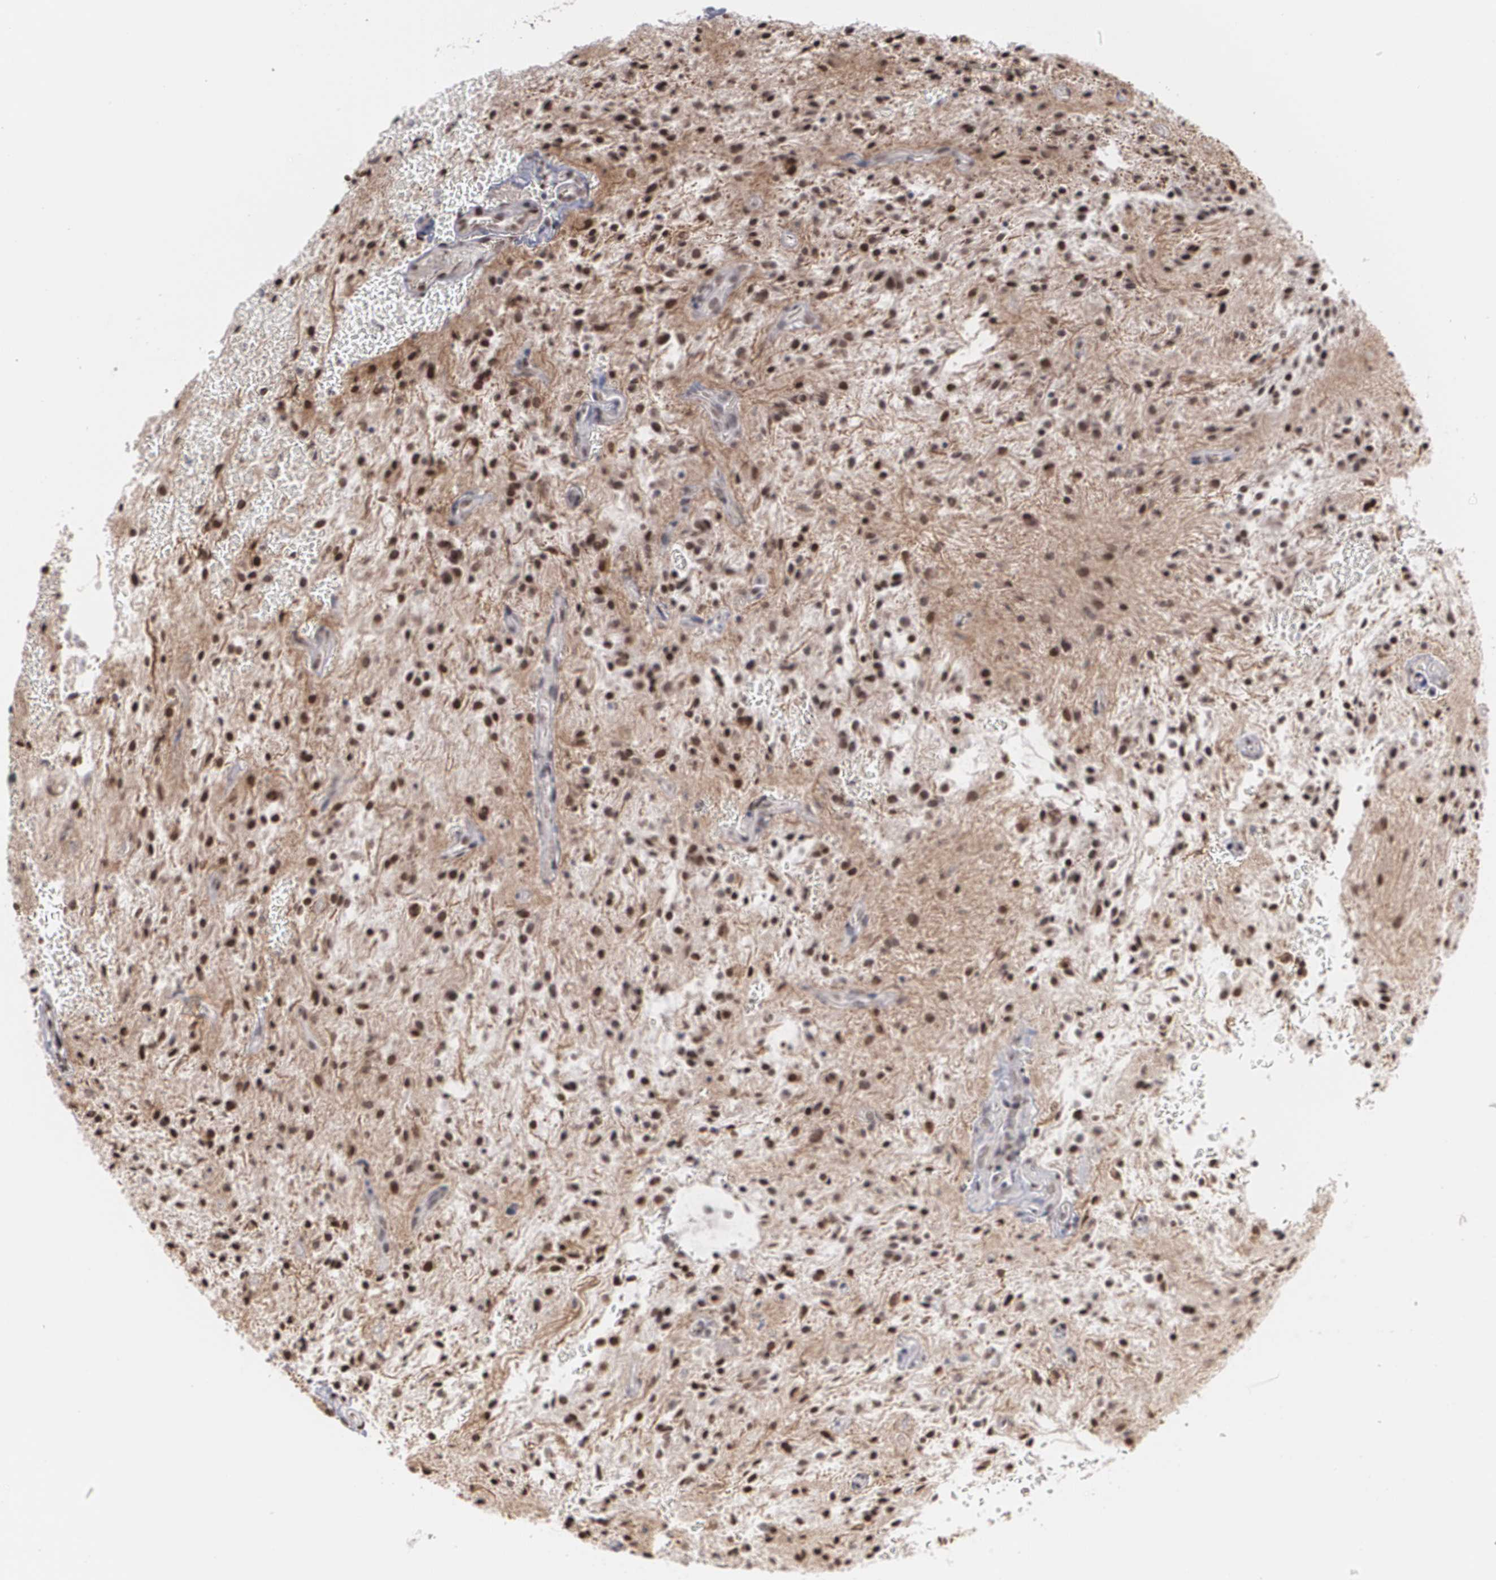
{"staining": {"intensity": "moderate", "quantity": ">75%", "location": "nuclear"}, "tissue": "glioma", "cell_type": "Tumor cells", "image_type": "cancer", "snomed": [{"axis": "morphology", "description": "Glioma, malignant, NOS"}, {"axis": "topography", "description": "Cerebellum"}], "caption": "Glioma stained for a protein (brown) displays moderate nuclear positive expression in approximately >75% of tumor cells.", "gene": "ZNF75A", "patient": {"sex": "female", "age": 10}}